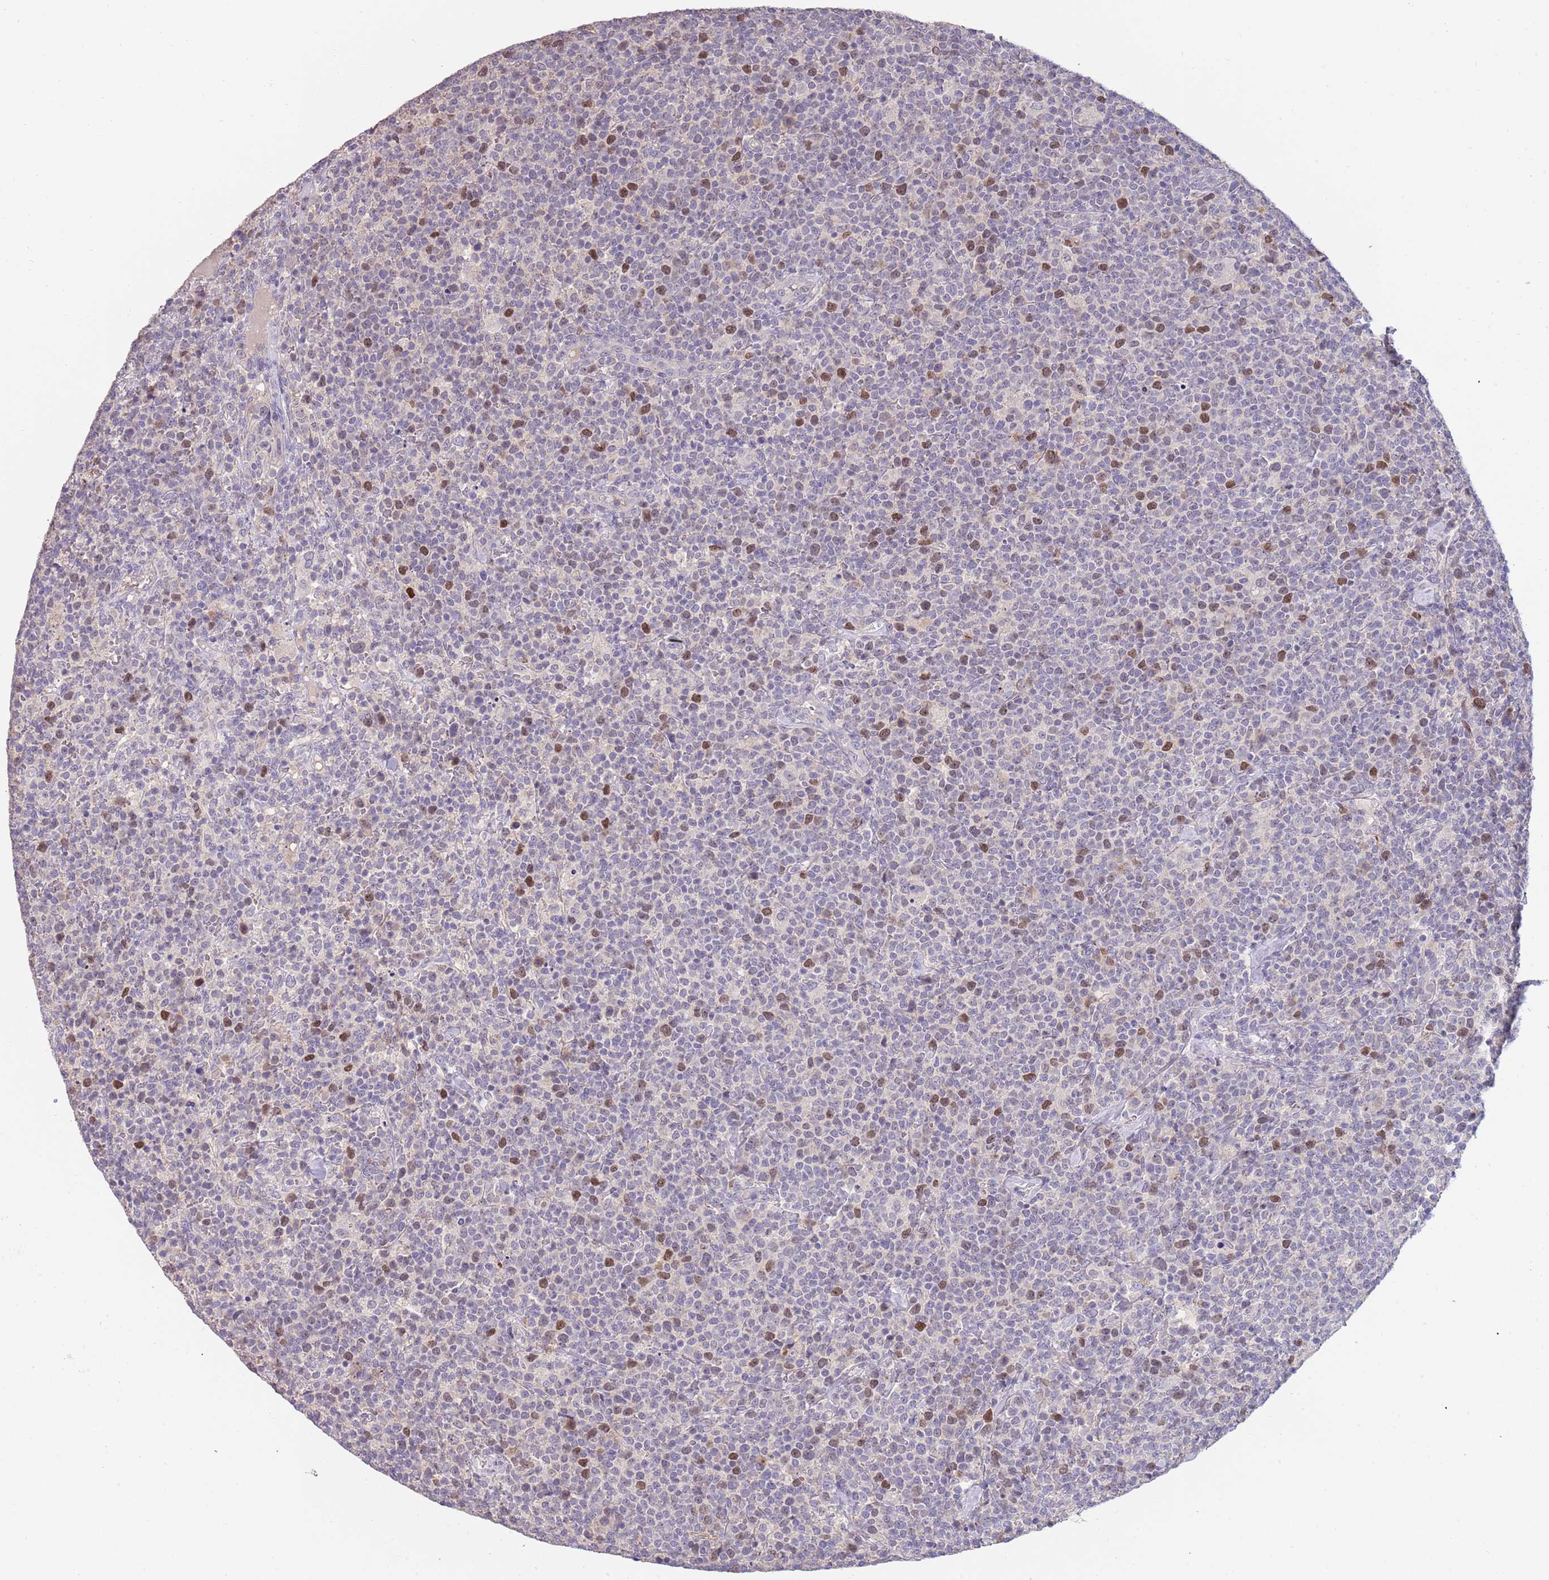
{"staining": {"intensity": "moderate", "quantity": "<25%", "location": "nuclear"}, "tissue": "lymphoma", "cell_type": "Tumor cells", "image_type": "cancer", "snomed": [{"axis": "morphology", "description": "Malignant lymphoma, non-Hodgkin's type, High grade"}, {"axis": "topography", "description": "Lymph node"}], "caption": "Tumor cells reveal low levels of moderate nuclear positivity in approximately <25% of cells in lymphoma.", "gene": "PIMREG", "patient": {"sex": "male", "age": 61}}